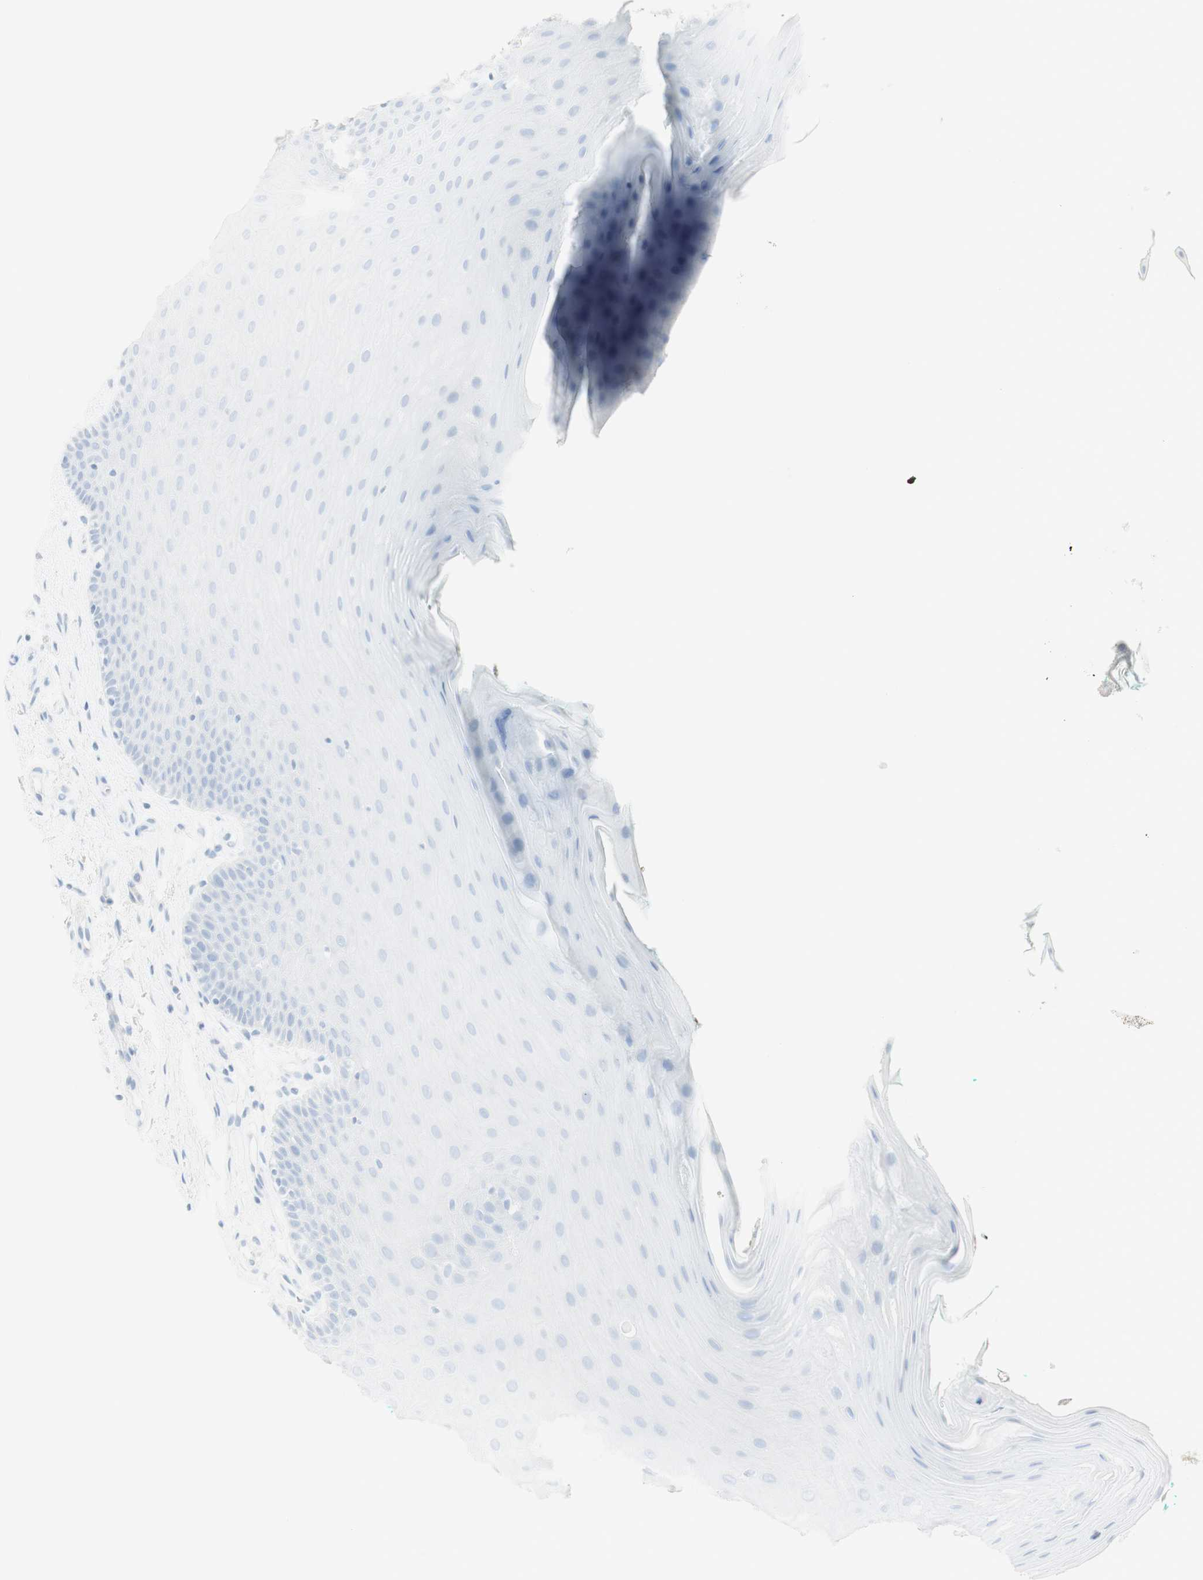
{"staining": {"intensity": "negative", "quantity": "none", "location": "none"}, "tissue": "oral mucosa", "cell_type": "Squamous epithelial cells", "image_type": "normal", "snomed": [{"axis": "morphology", "description": "Normal tissue, NOS"}, {"axis": "topography", "description": "Skeletal muscle"}, {"axis": "topography", "description": "Oral tissue"}], "caption": "Immunohistochemistry (IHC) of benign human oral mucosa demonstrates no expression in squamous epithelial cells.", "gene": "NAPSA", "patient": {"sex": "male", "age": 58}}